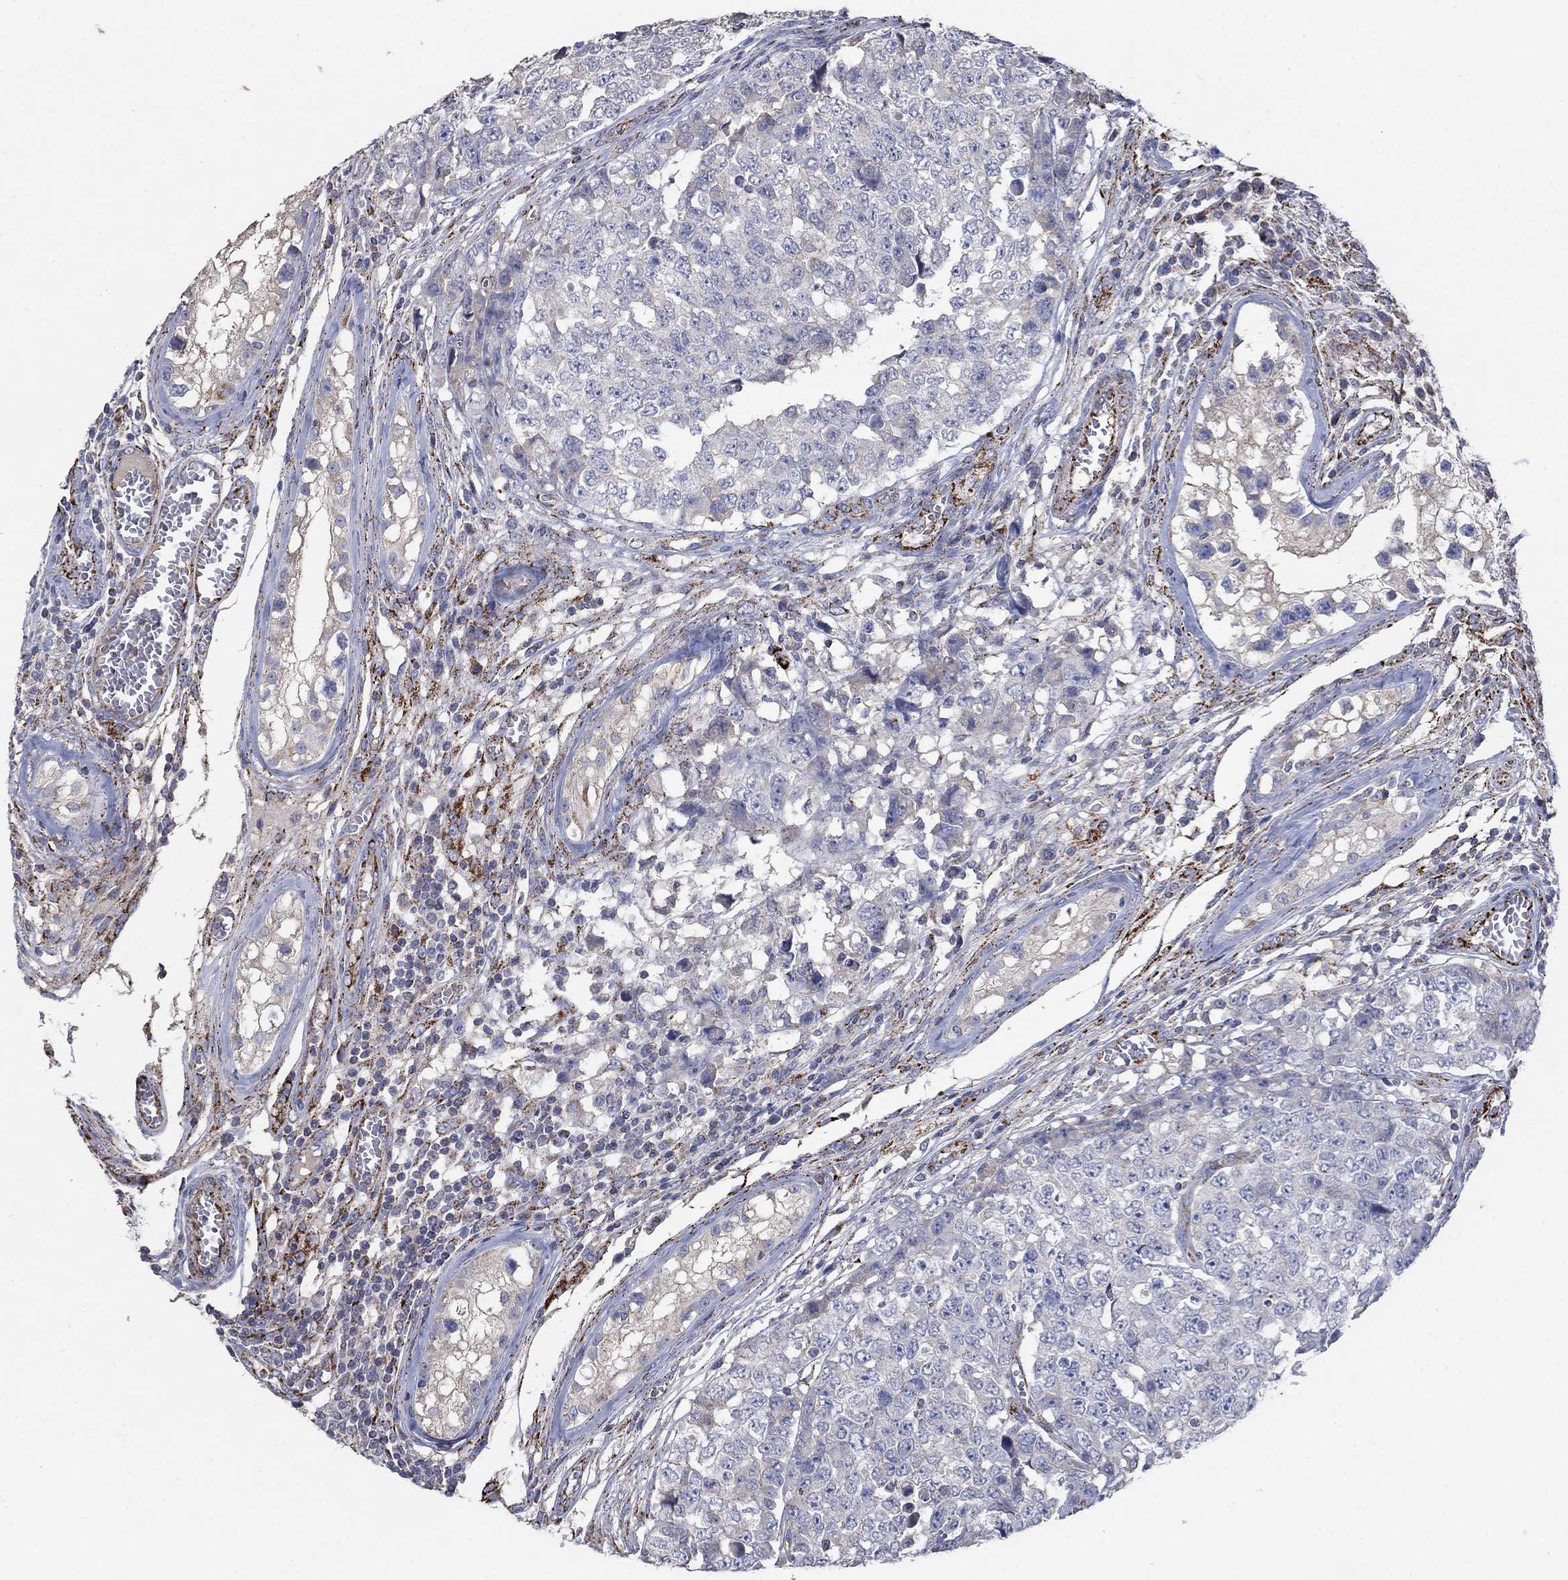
{"staining": {"intensity": "negative", "quantity": "none", "location": "none"}, "tissue": "testis cancer", "cell_type": "Tumor cells", "image_type": "cancer", "snomed": [{"axis": "morphology", "description": "Carcinoma, Embryonal, NOS"}, {"axis": "topography", "description": "Testis"}], "caption": "Testis cancer (embryonal carcinoma) was stained to show a protein in brown. There is no significant positivity in tumor cells. (Brightfield microscopy of DAB immunohistochemistry (IHC) at high magnification).", "gene": "PNPLA2", "patient": {"sex": "male", "age": 23}}